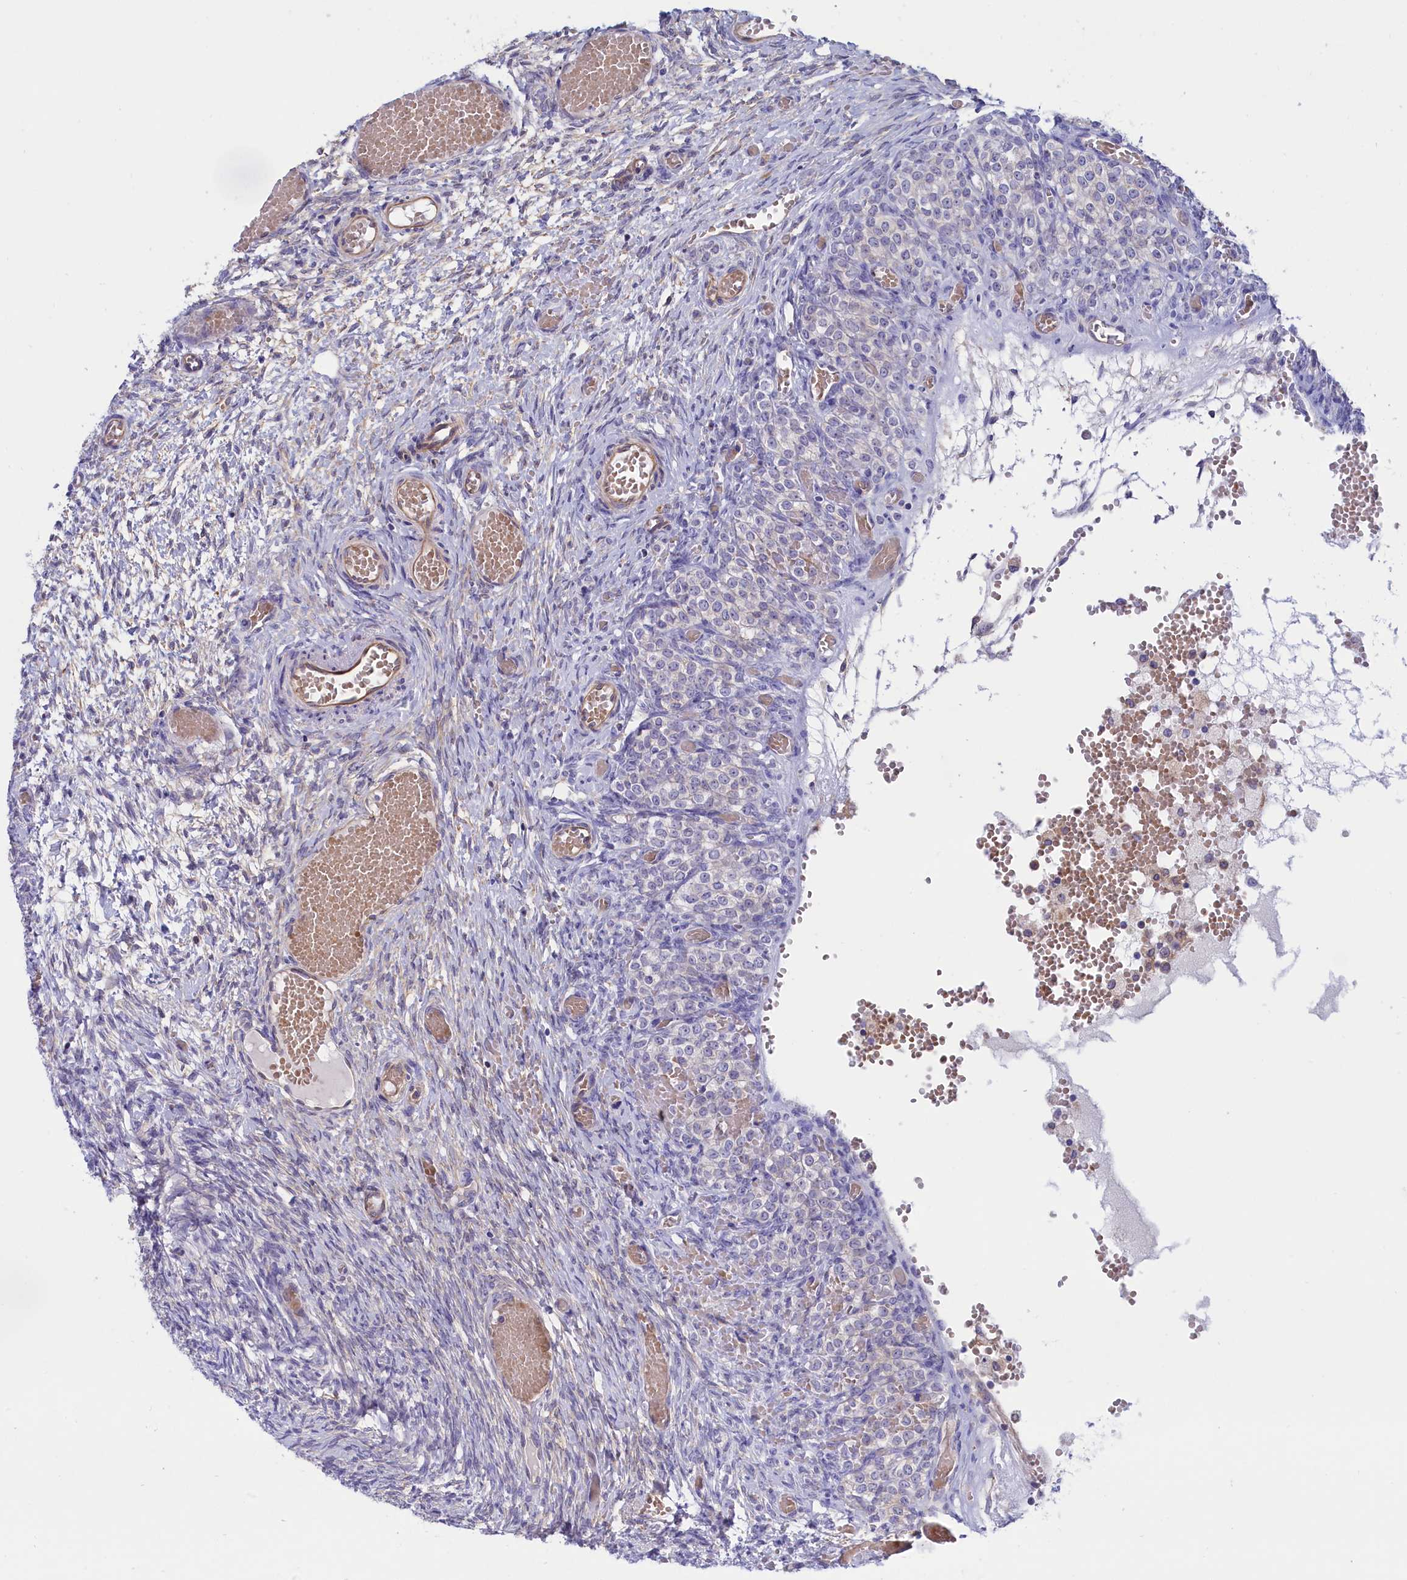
{"staining": {"intensity": "strong", "quantity": ">75%", "location": "cytoplasmic/membranous"}, "tissue": "ovary", "cell_type": "Follicle cells", "image_type": "normal", "snomed": [{"axis": "morphology", "description": "Adenocarcinoma, NOS"}, {"axis": "topography", "description": "Endometrium"}], "caption": "Follicle cells exhibit high levels of strong cytoplasmic/membranous positivity in approximately >75% of cells in unremarkable human ovary.", "gene": "ABCC12", "patient": {"sex": "female", "age": 32}}